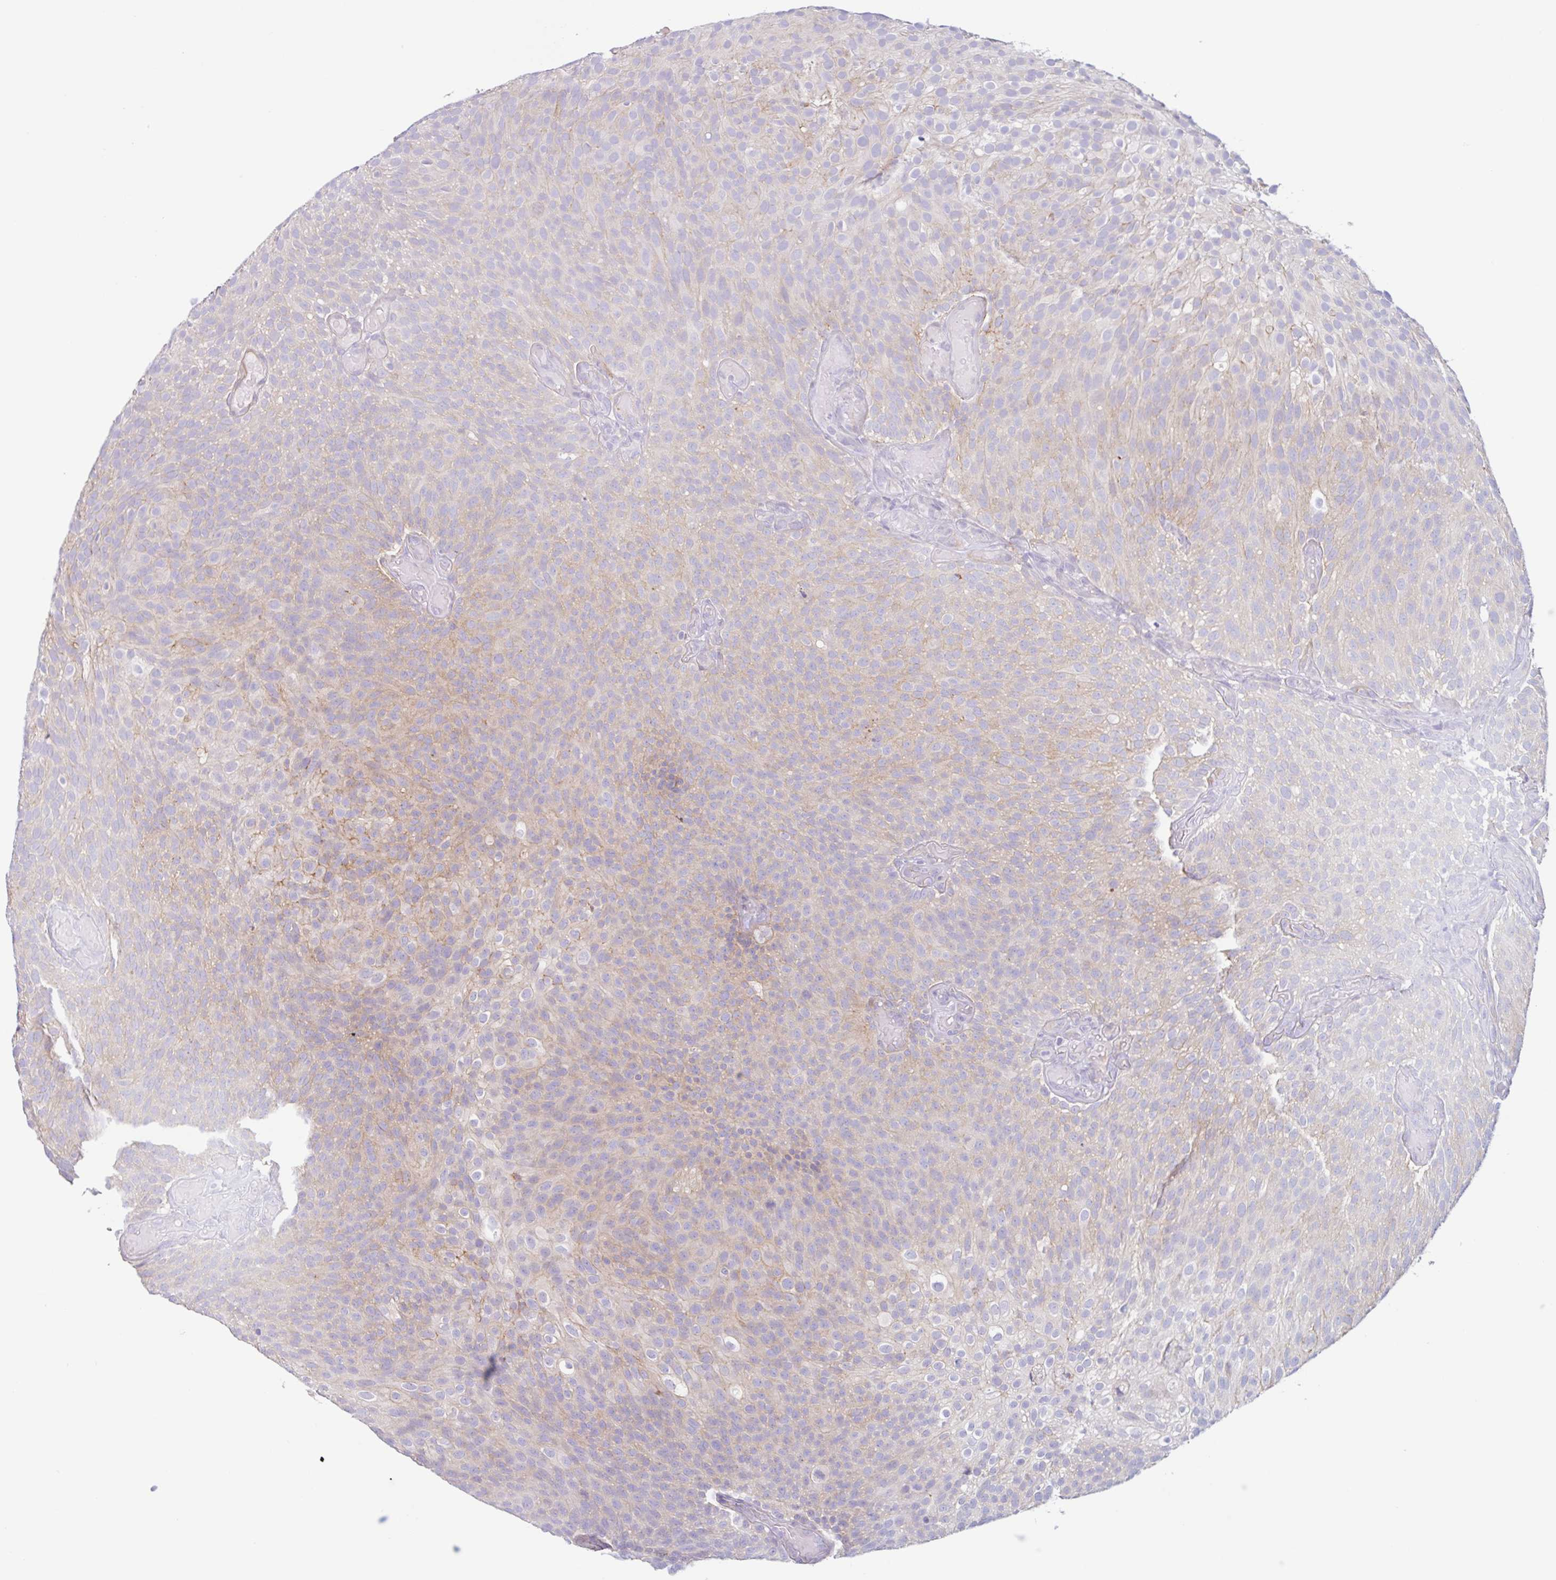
{"staining": {"intensity": "weak", "quantity": "<25%", "location": "cytoplasmic/membranous"}, "tissue": "urothelial cancer", "cell_type": "Tumor cells", "image_type": "cancer", "snomed": [{"axis": "morphology", "description": "Urothelial carcinoma, Low grade"}, {"axis": "topography", "description": "Urinary bladder"}], "caption": "IHC image of human urothelial cancer stained for a protein (brown), which displays no staining in tumor cells.", "gene": "MYH10", "patient": {"sex": "male", "age": 78}}